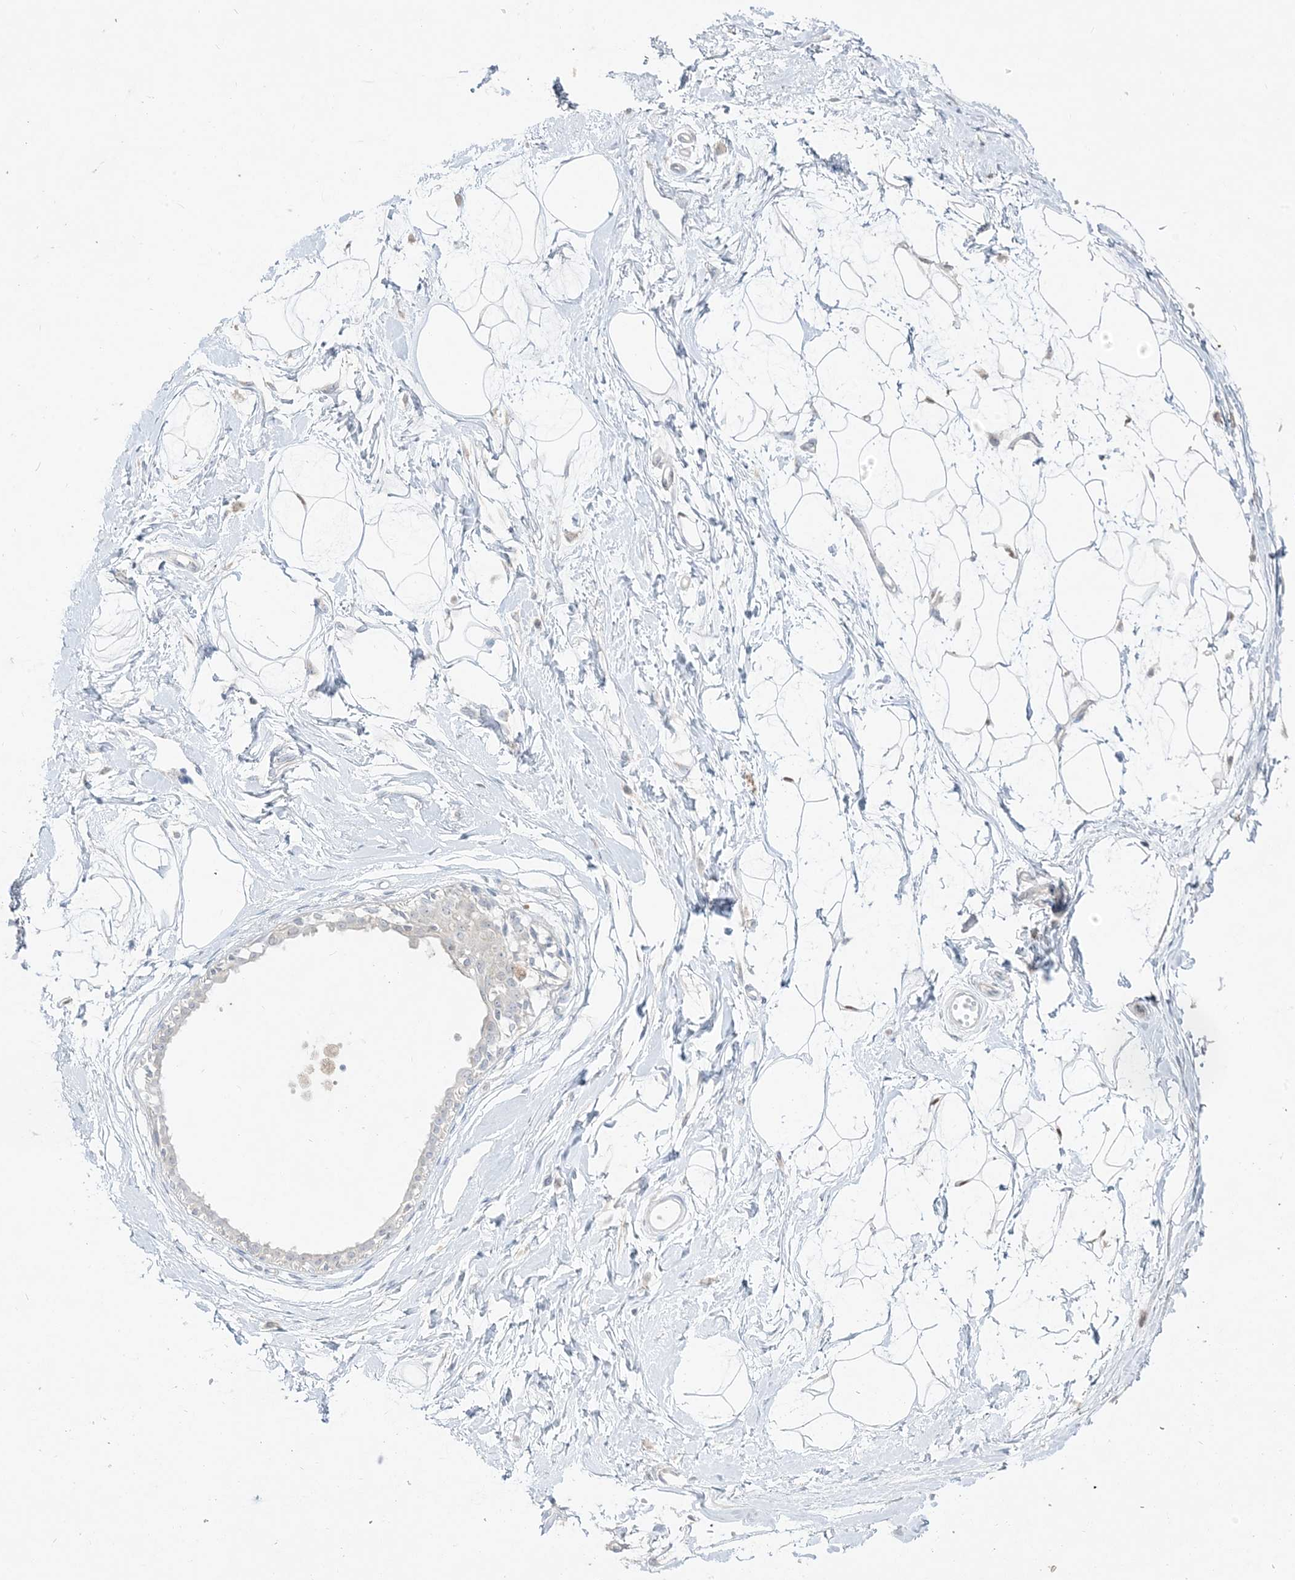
{"staining": {"intensity": "negative", "quantity": "none", "location": "none"}, "tissue": "breast", "cell_type": "Adipocytes", "image_type": "normal", "snomed": [{"axis": "morphology", "description": "Normal tissue, NOS"}, {"axis": "topography", "description": "Breast"}], "caption": "An image of human breast is negative for staining in adipocytes.", "gene": "LOXL3", "patient": {"sex": "female", "age": 45}}